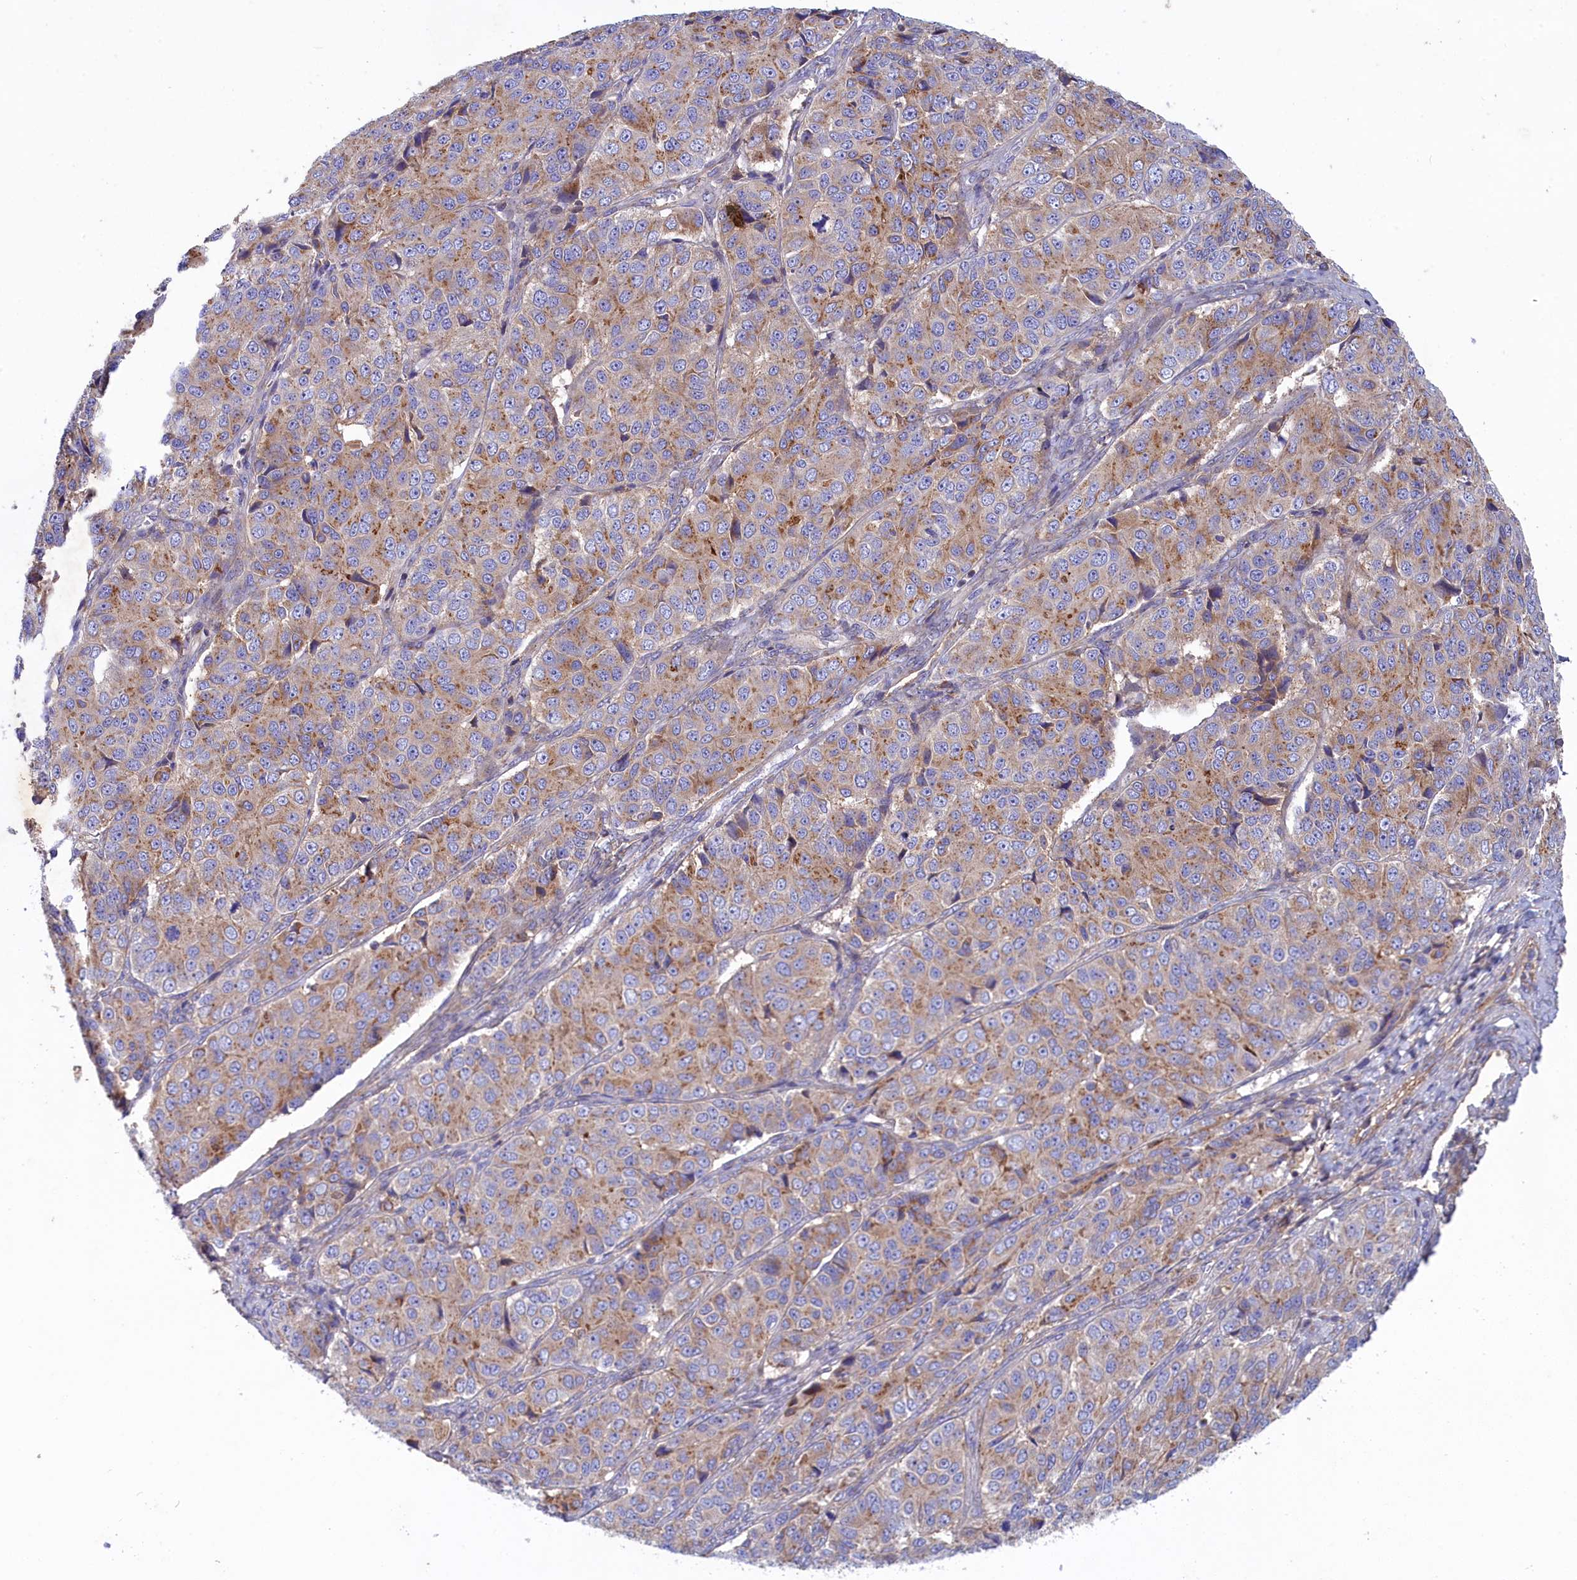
{"staining": {"intensity": "moderate", "quantity": ">75%", "location": "cytoplasmic/membranous"}, "tissue": "ovarian cancer", "cell_type": "Tumor cells", "image_type": "cancer", "snomed": [{"axis": "morphology", "description": "Carcinoma, endometroid"}, {"axis": "topography", "description": "Ovary"}], "caption": "A medium amount of moderate cytoplasmic/membranous positivity is appreciated in about >75% of tumor cells in ovarian cancer (endometroid carcinoma) tissue.", "gene": "SCAMP4", "patient": {"sex": "female", "age": 51}}